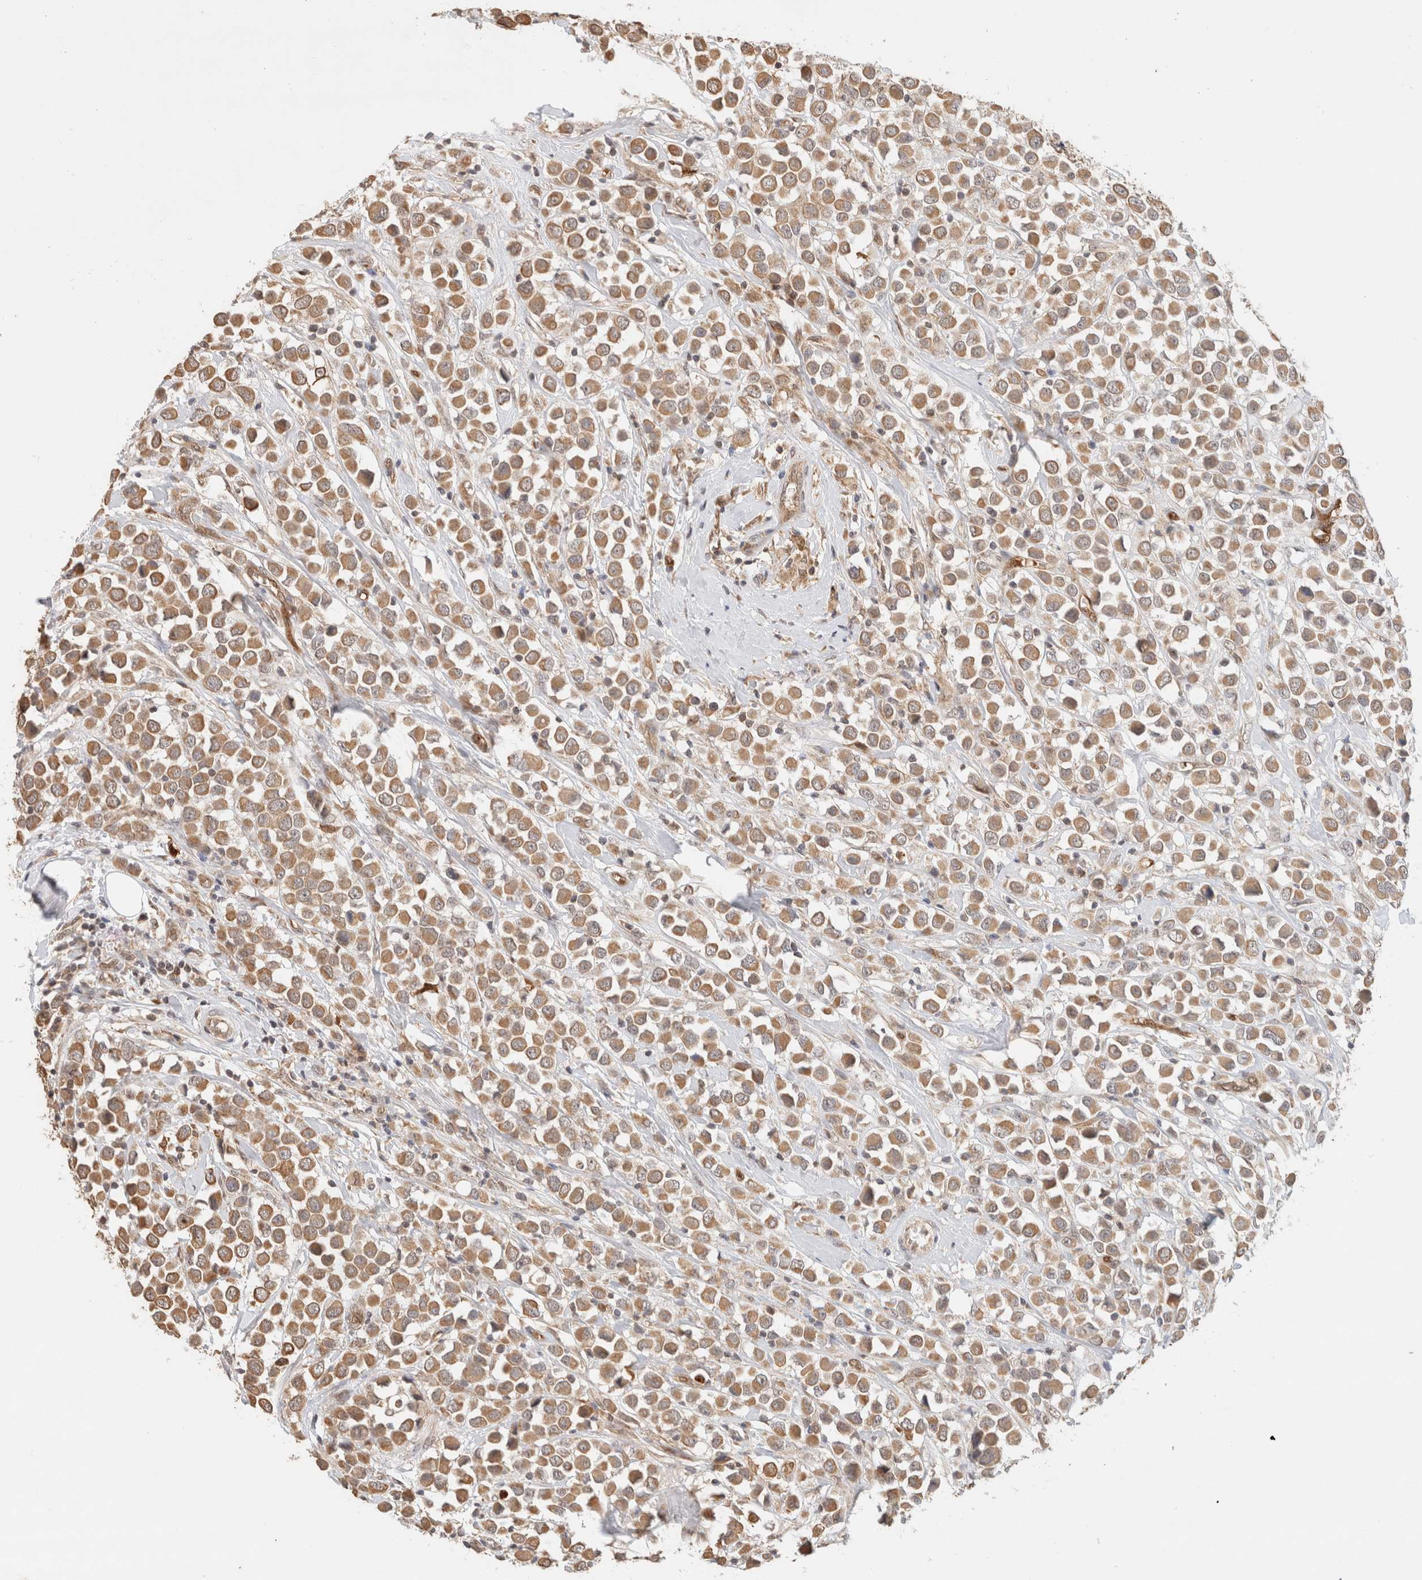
{"staining": {"intensity": "moderate", "quantity": ">75%", "location": "cytoplasmic/membranous"}, "tissue": "breast cancer", "cell_type": "Tumor cells", "image_type": "cancer", "snomed": [{"axis": "morphology", "description": "Duct carcinoma"}, {"axis": "topography", "description": "Breast"}], "caption": "Moderate cytoplasmic/membranous protein staining is seen in approximately >75% of tumor cells in breast cancer.", "gene": "CA13", "patient": {"sex": "female", "age": 61}}